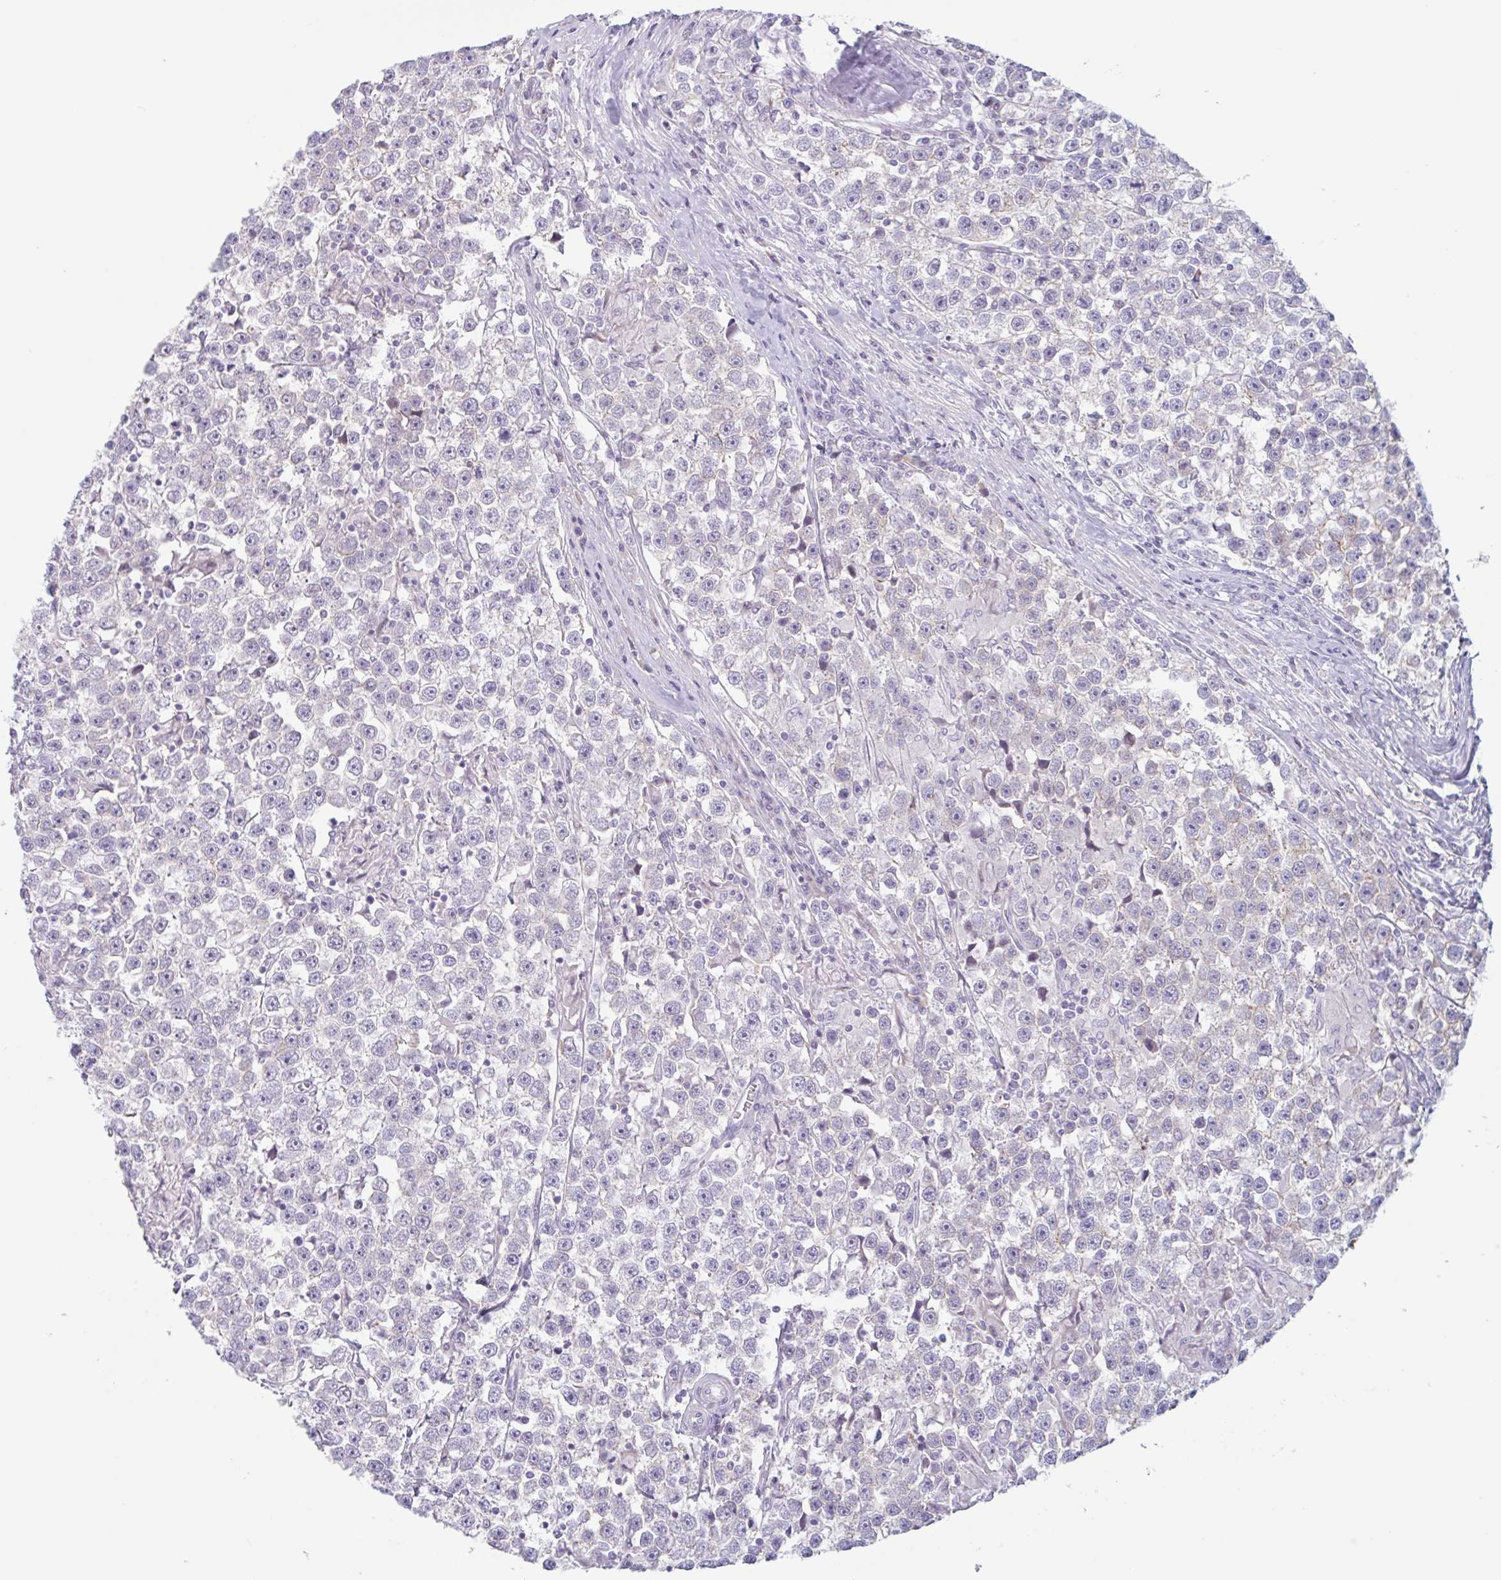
{"staining": {"intensity": "negative", "quantity": "none", "location": "none"}, "tissue": "testis cancer", "cell_type": "Tumor cells", "image_type": "cancer", "snomed": [{"axis": "morphology", "description": "Seminoma, NOS"}, {"axis": "topography", "description": "Testis"}], "caption": "An image of testis cancer stained for a protein shows no brown staining in tumor cells.", "gene": "MYH10", "patient": {"sex": "male", "age": 31}}